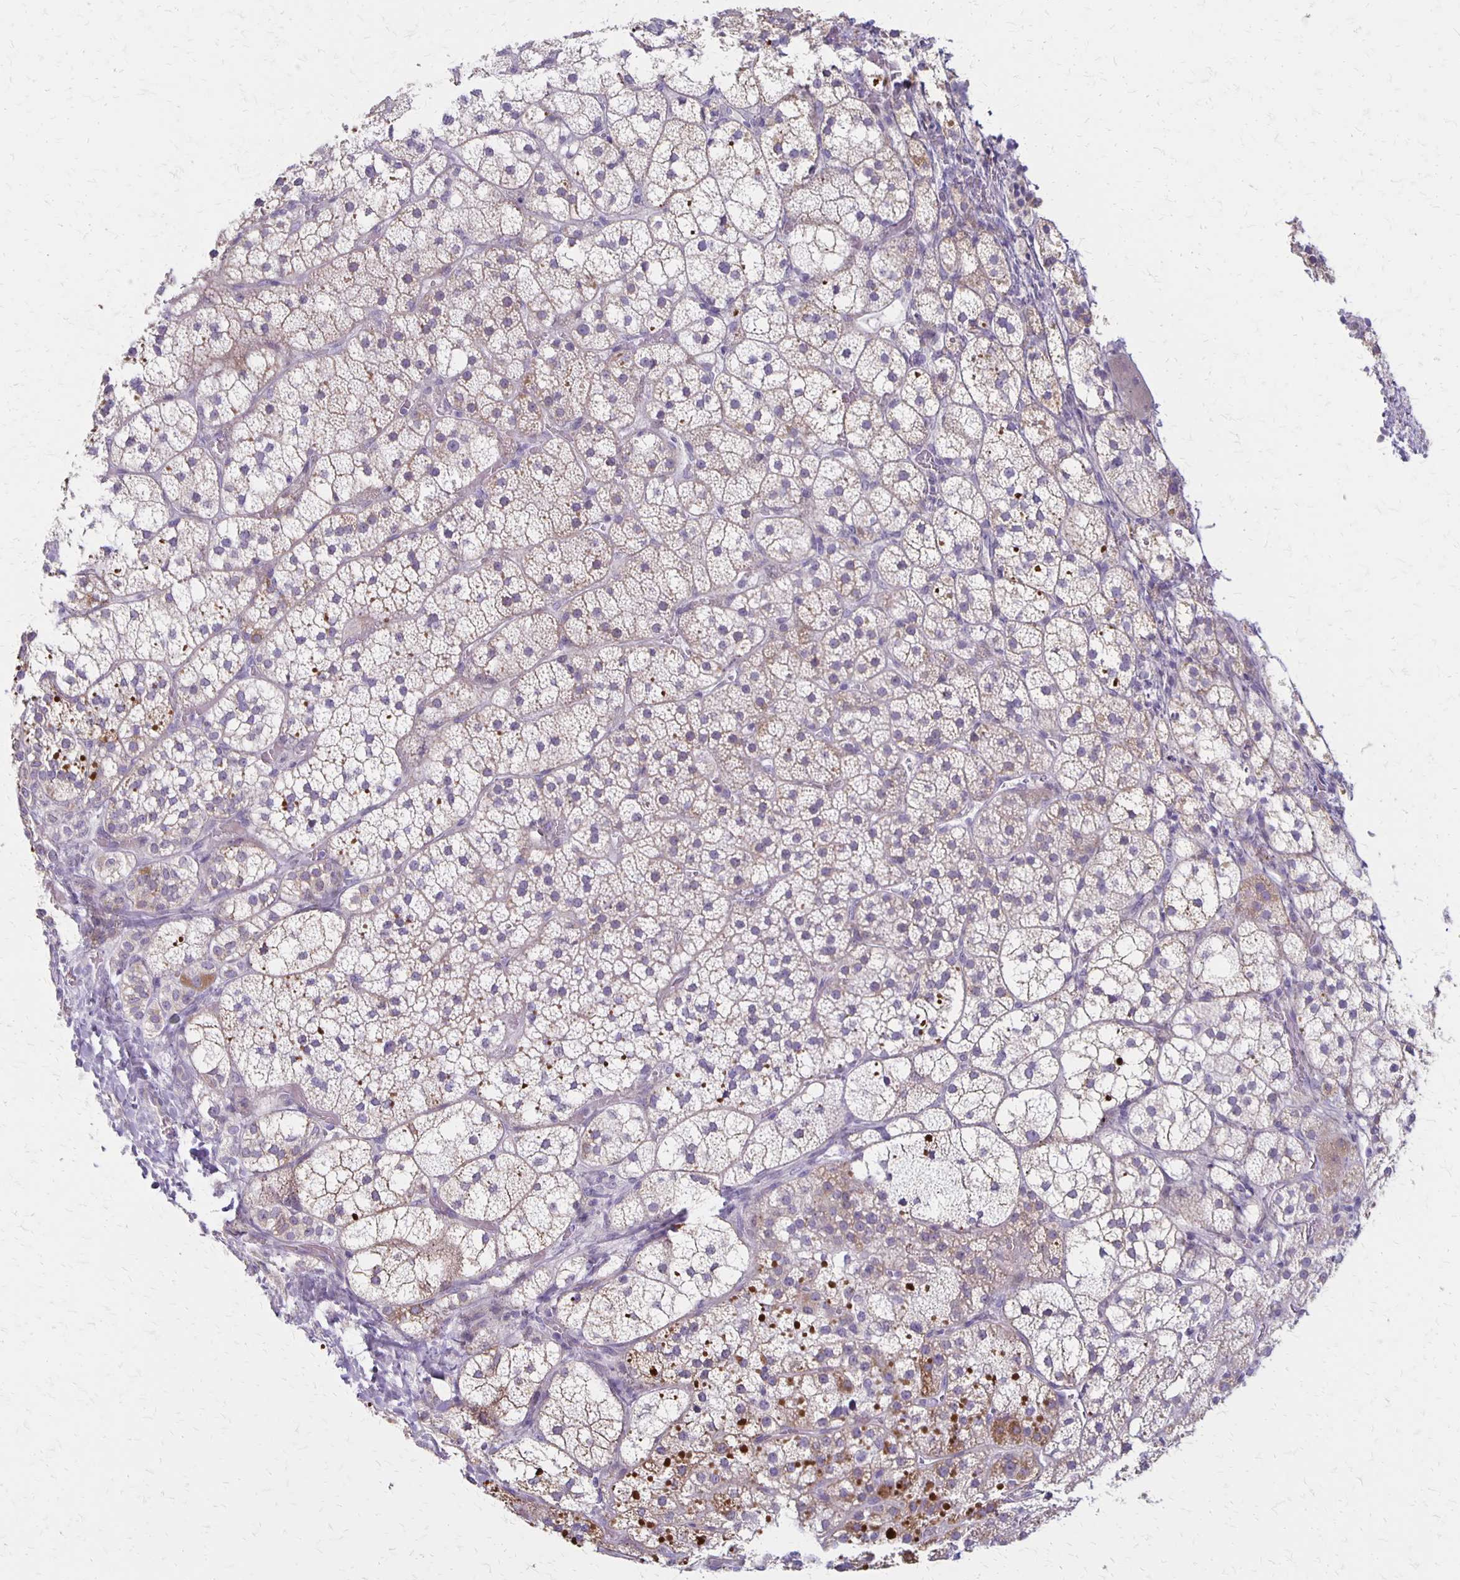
{"staining": {"intensity": "moderate", "quantity": "<25%", "location": "cytoplasmic/membranous"}, "tissue": "adrenal gland", "cell_type": "Glandular cells", "image_type": "normal", "snomed": [{"axis": "morphology", "description": "Normal tissue, NOS"}, {"axis": "topography", "description": "Adrenal gland"}], "caption": "Immunohistochemistry of benign human adrenal gland demonstrates low levels of moderate cytoplasmic/membranous expression in approximately <25% of glandular cells. (Stains: DAB (3,3'-diaminobenzidine) in brown, nuclei in blue, Microscopy: brightfield microscopy at high magnification).", "gene": "HOMER1", "patient": {"sex": "male", "age": 53}}